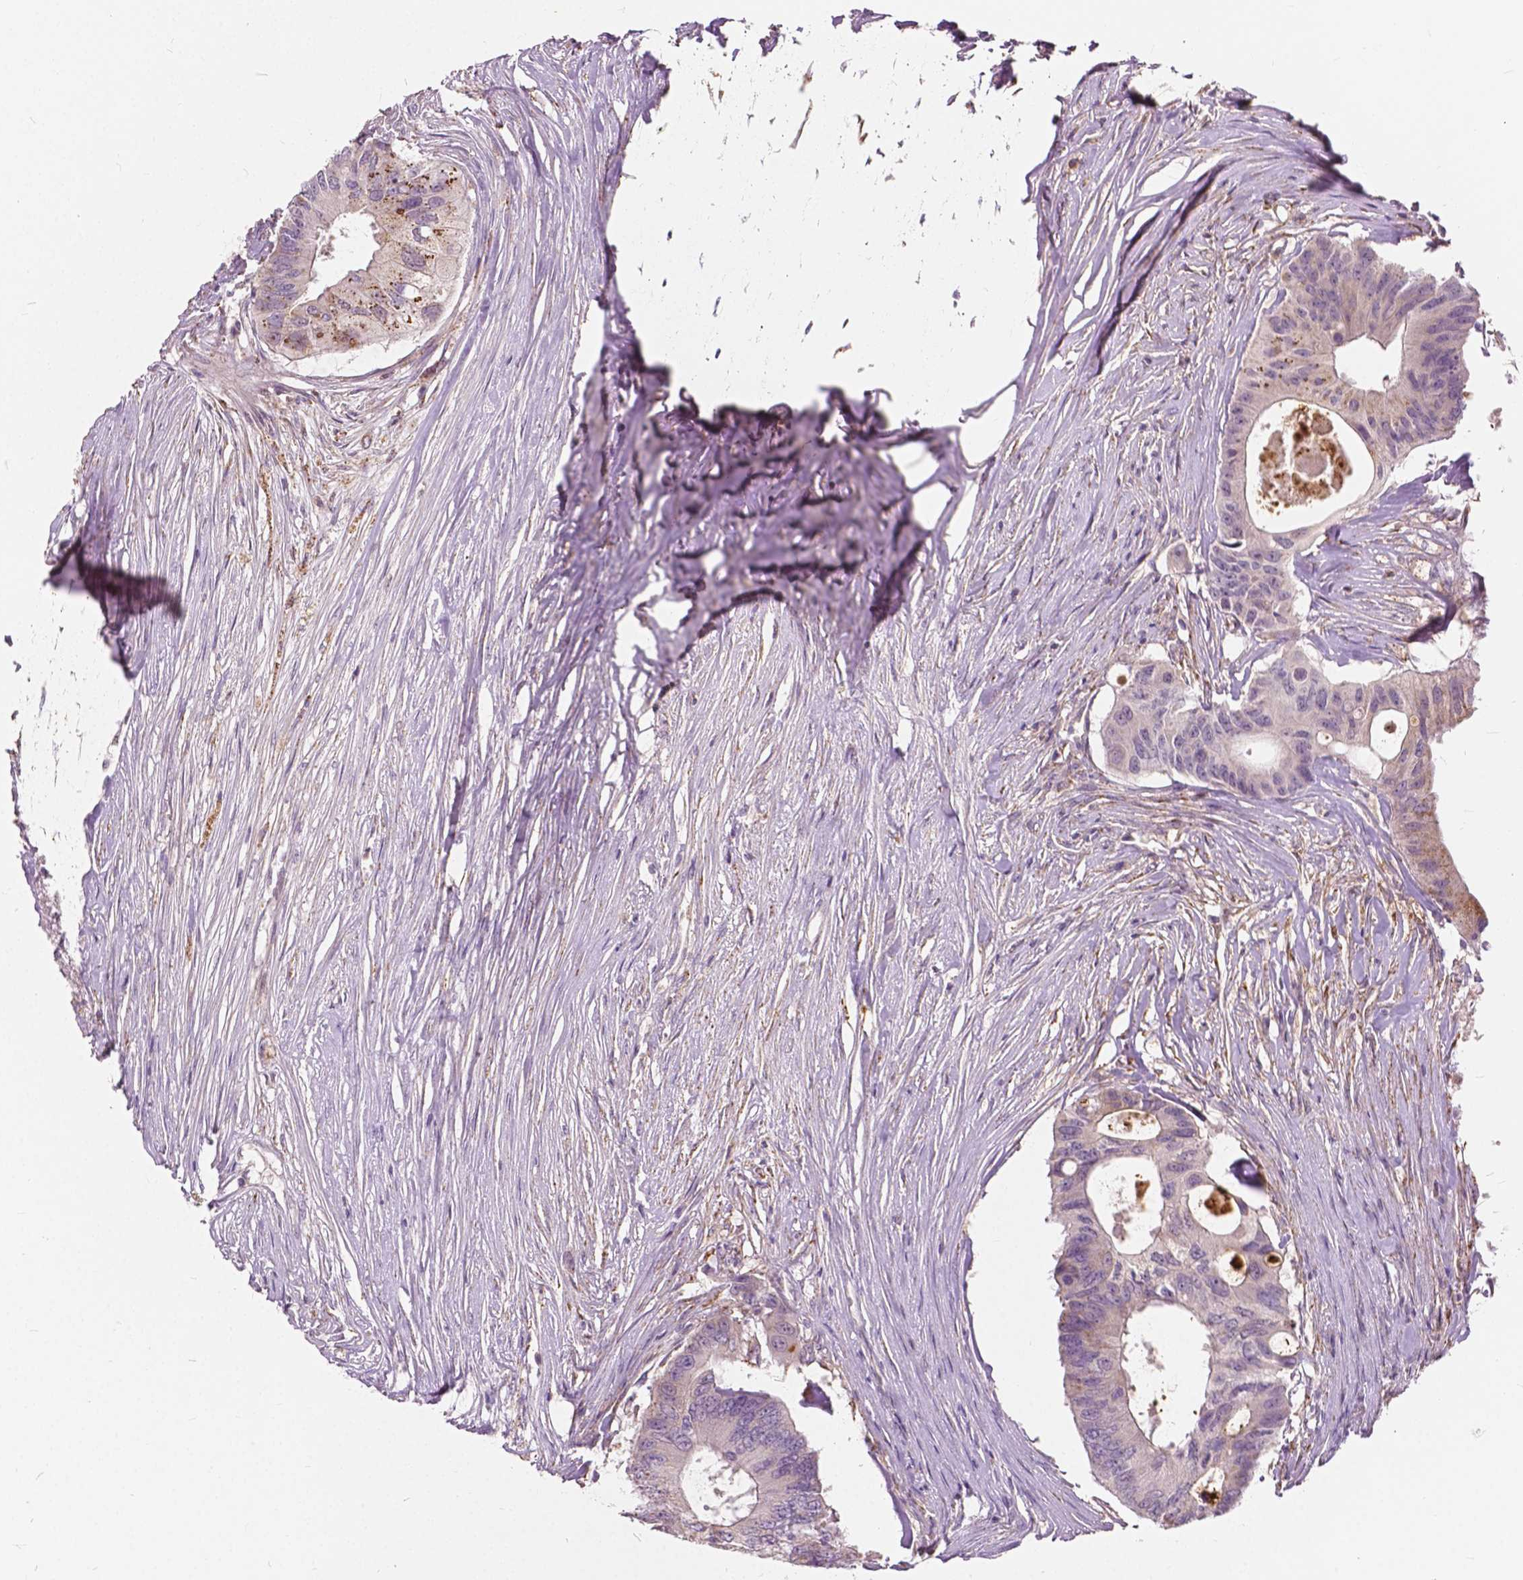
{"staining": {"intensity": "moderate", "quantity": "<25%", "location": "cytoplasmic/membranous"}, "tissue": "colorectal cancer", "cell_type": "Tumor cells", "image_type": "cancer", "snomed": [{"axis": "morphology", "description": "Adenocarcinoma, NOS"}, {"axis": "topography", "description": "Colon"}], "caption": "Colorectal cancer (adenocarcinoma) tissue displays moderate cytoplasmic/membranous expression in approximately <25% of tumor cells, visualized by immunohistochemistry.", "gene": "DLX6", "patient": {"sex": "male", "age": 71}}